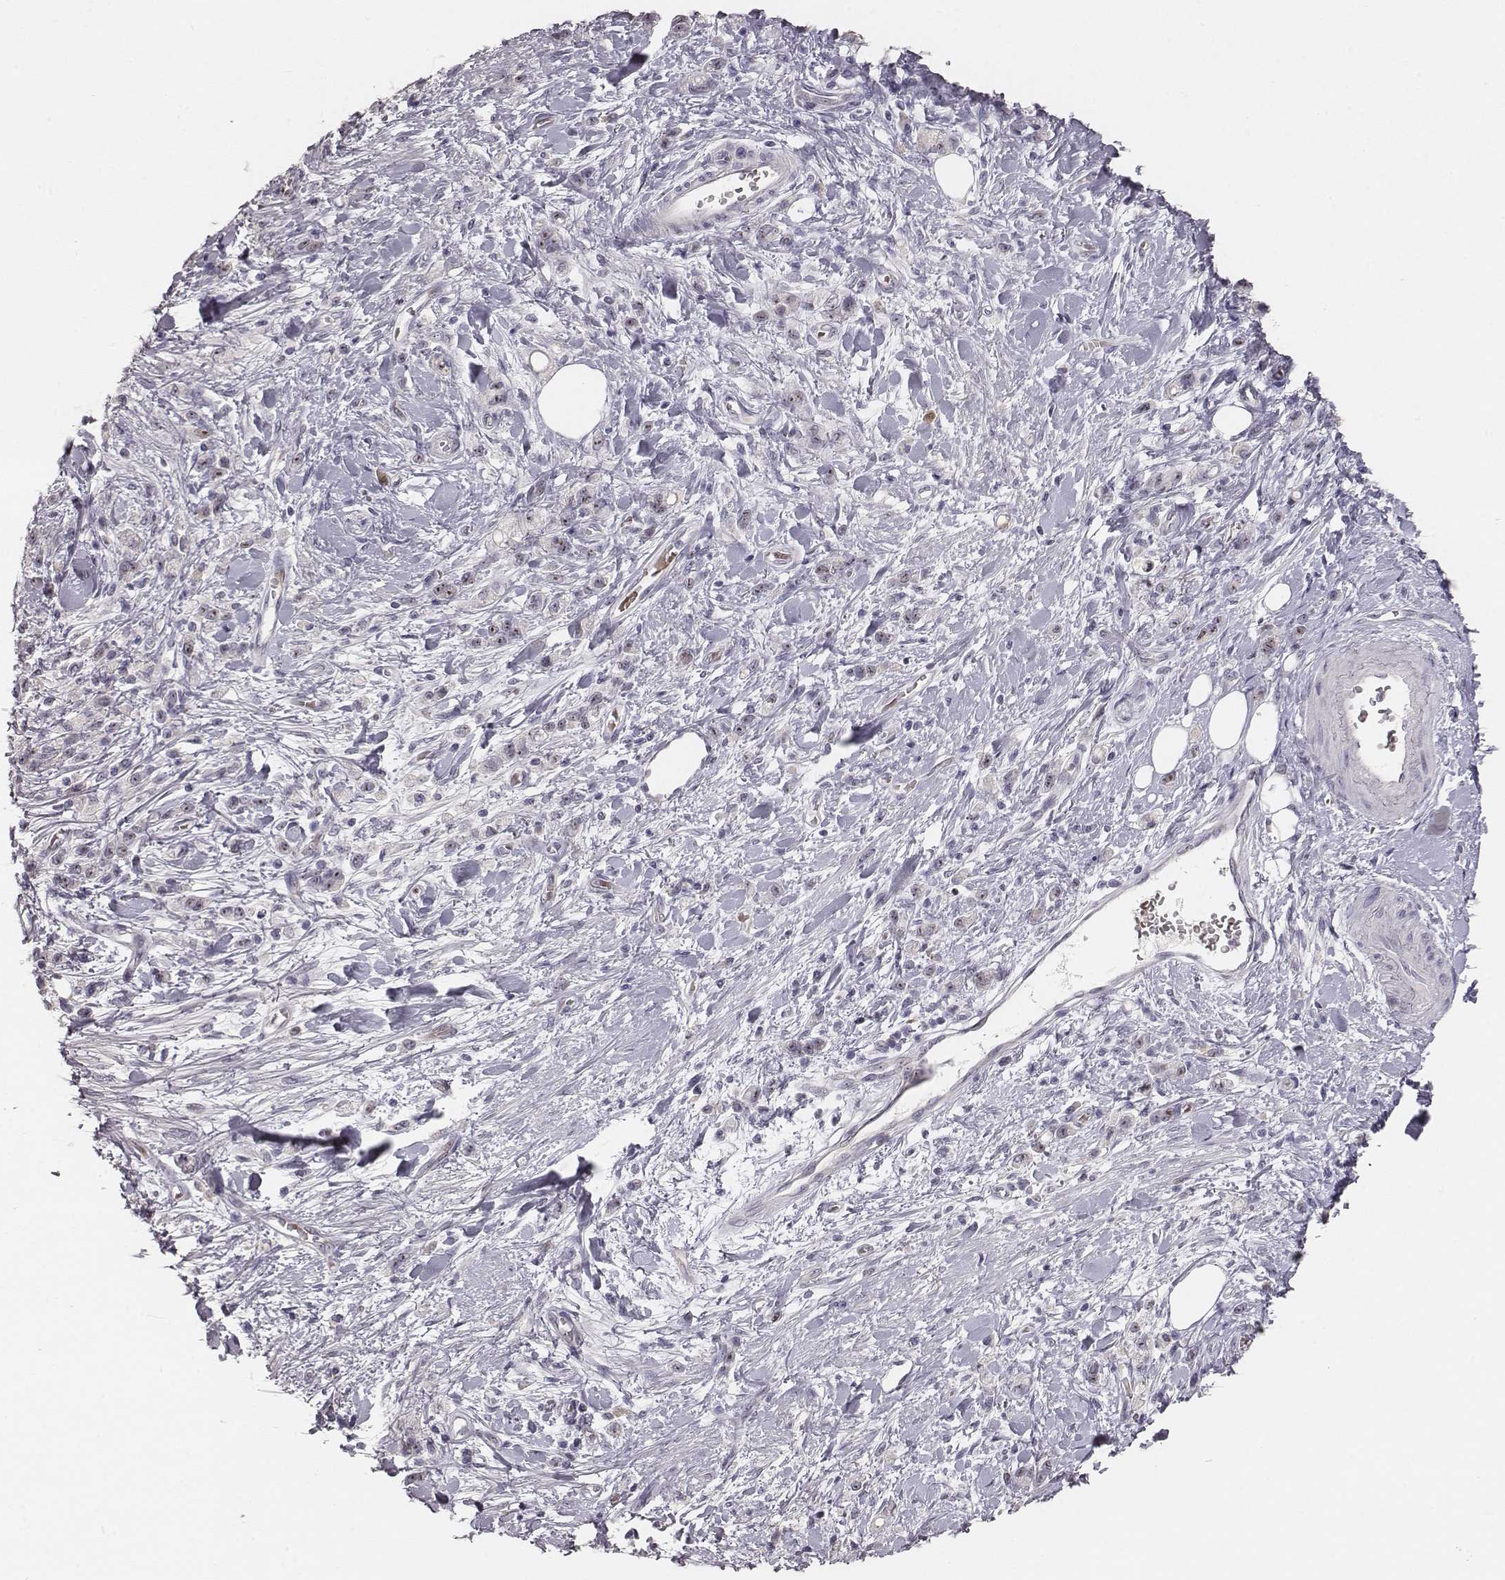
{"staining": {"intensity": "moderate", "quantity": "<25%", "location": "nuclear"}, "tissue": "stomach cancer", "cell_type": "Tumor cells", "image_type": "cancer", "snomed": [{"axis": "morphology", "description": "Adenocarcinoma, NOS"}, {"axis": "topography", "description": "Stomach"}], "caption": "The photomicrograph displays staining of stomach cancer (adenocarcinoma), revealing moderate nuclear protein expression (brown color) within tumor cells.", "gene": "NIFK", "patient": {"sex": "male", "age": 77}}